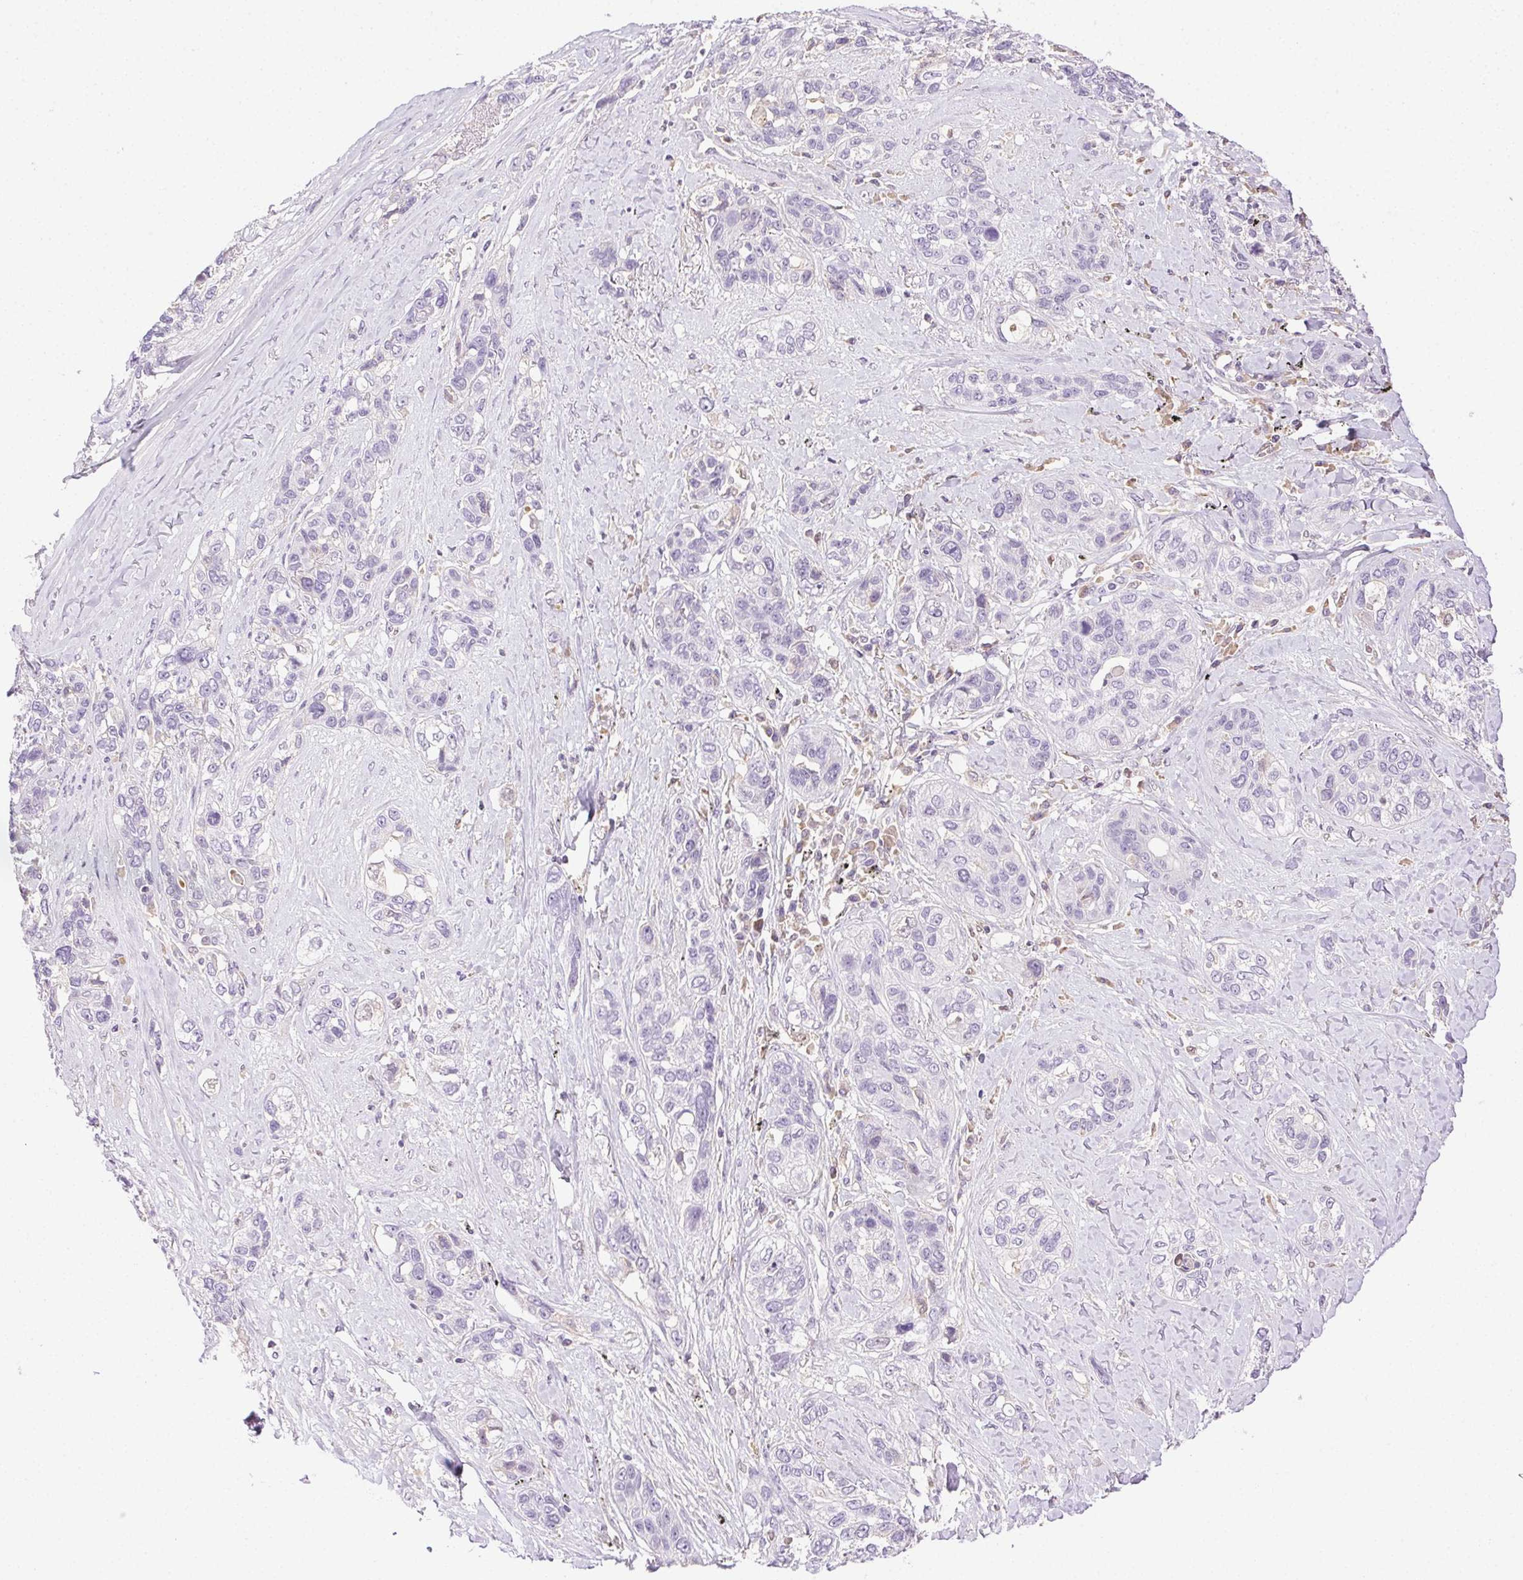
{"staining": {"intensity": "negative", "quantity": "none", "location": "none"}, "tissue": "lung cancer", "cell_type": "Tumor cells", "image_type": "cancer", "snomed": [{"axis": "morphology", "description": "Squamous cell carcinoma, NOS"}, {"axis": "topography", "description": "Lung"}], "caption": "This is a micrograph of immunohistochemistry (IHC) staining of squamous cell carcinoma (lung), which shows no staining in tumor cells. (DAB immunohistochemistry (IHC), high magnification).", "gene": "BPIFB2", "patient": {"sex": "female", "age": 70}}